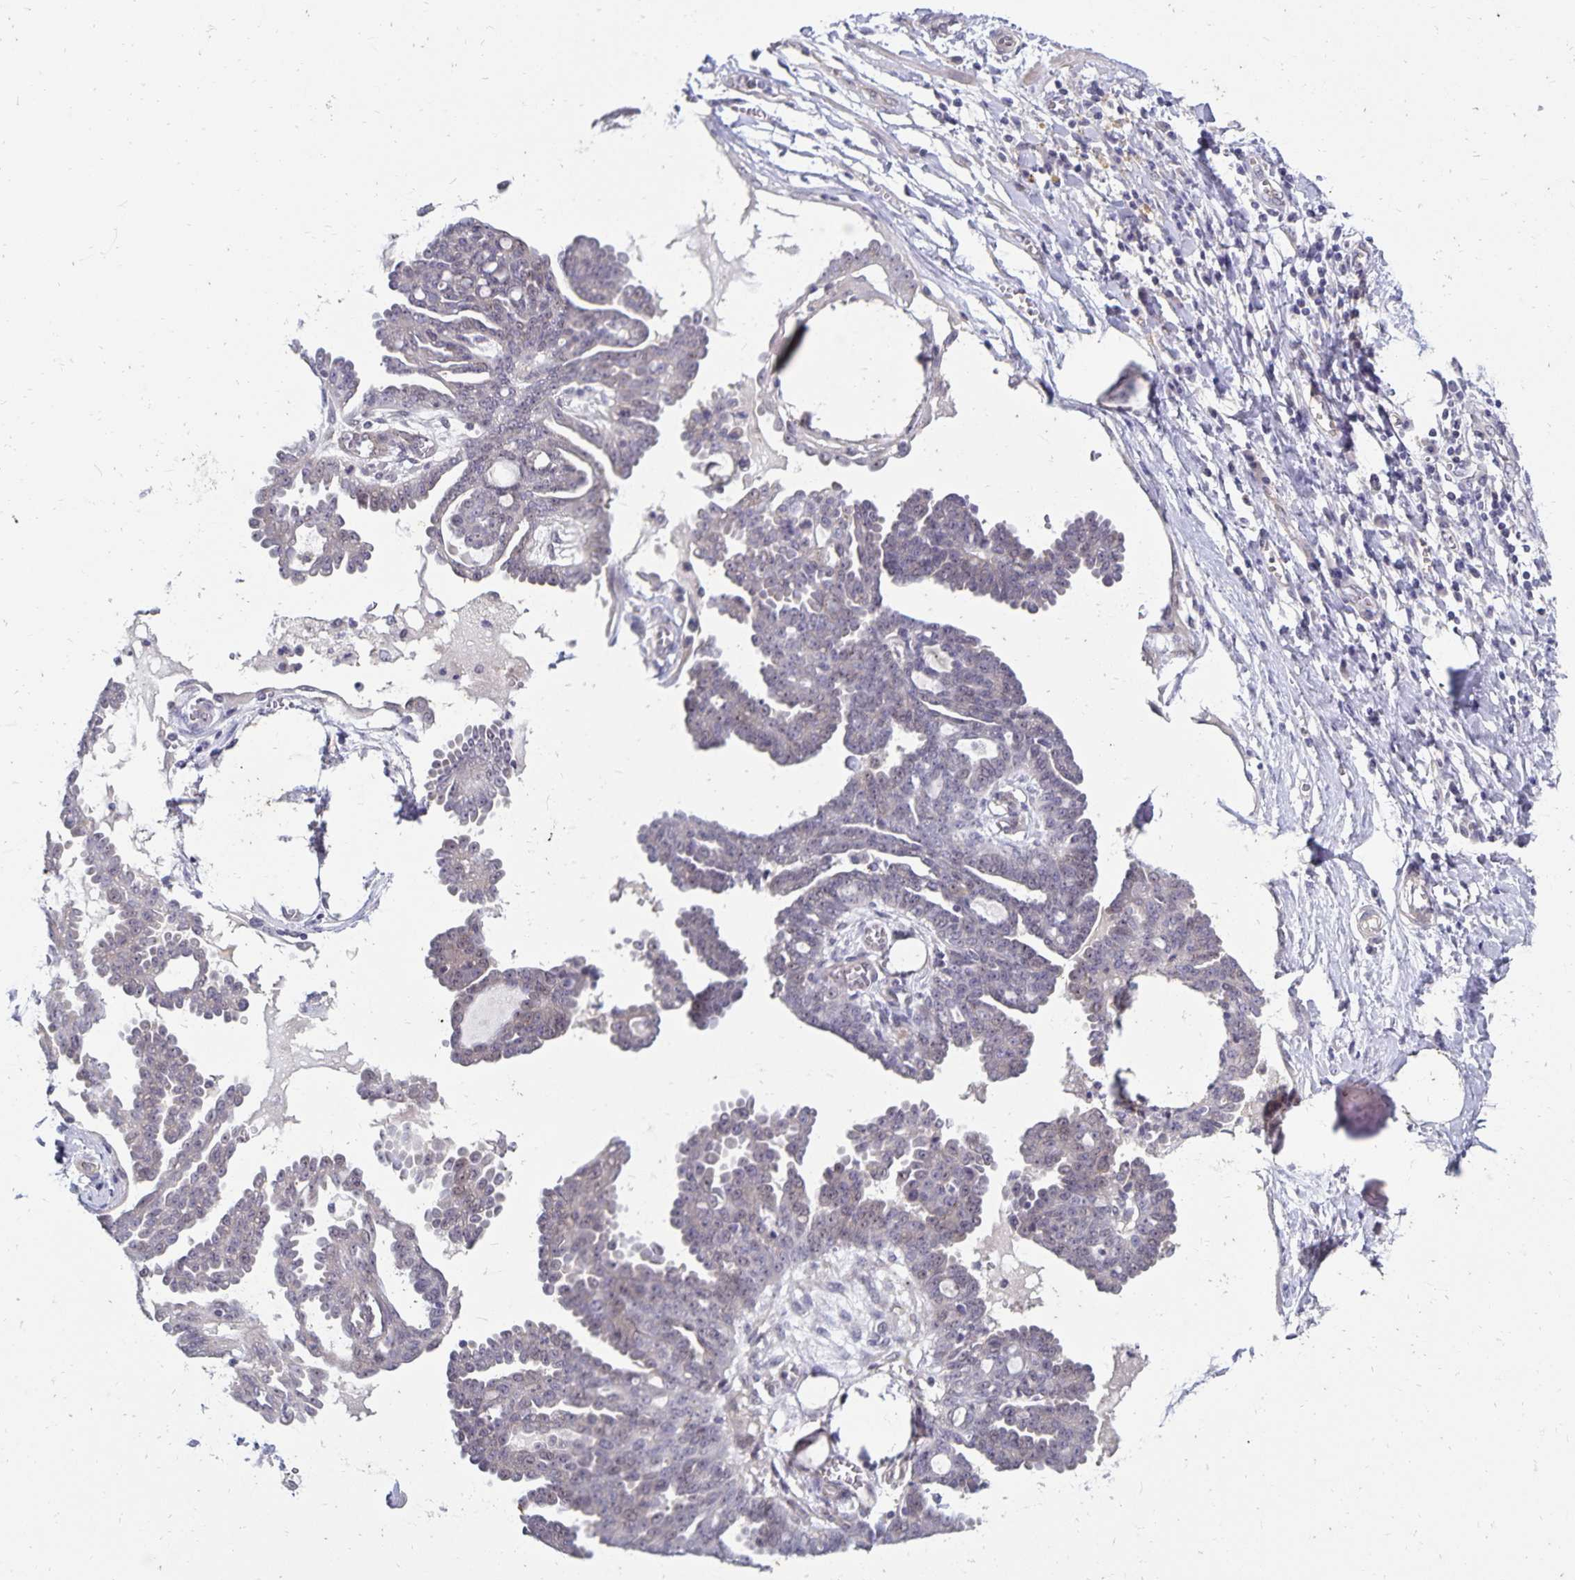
{"staining": {"intensity": "negative", "quantity": "none", "location": "none"}, "tissue": "ovarian cancer", "cell_type": "Tumor cells", "image_type": "cancer", "snomed": [{"axis": "morphology", "description": "Cystadenocarcinoma, serous, NOS"}, {"axis": "topography", "description": "Ovary"}], "caption": "Tumor cells are negative for protein expression in human ovarian cancer. Nuclei are stained in blue.", "gene": "CDKN2B", "patient": {"sex": "female", "age": 71}}